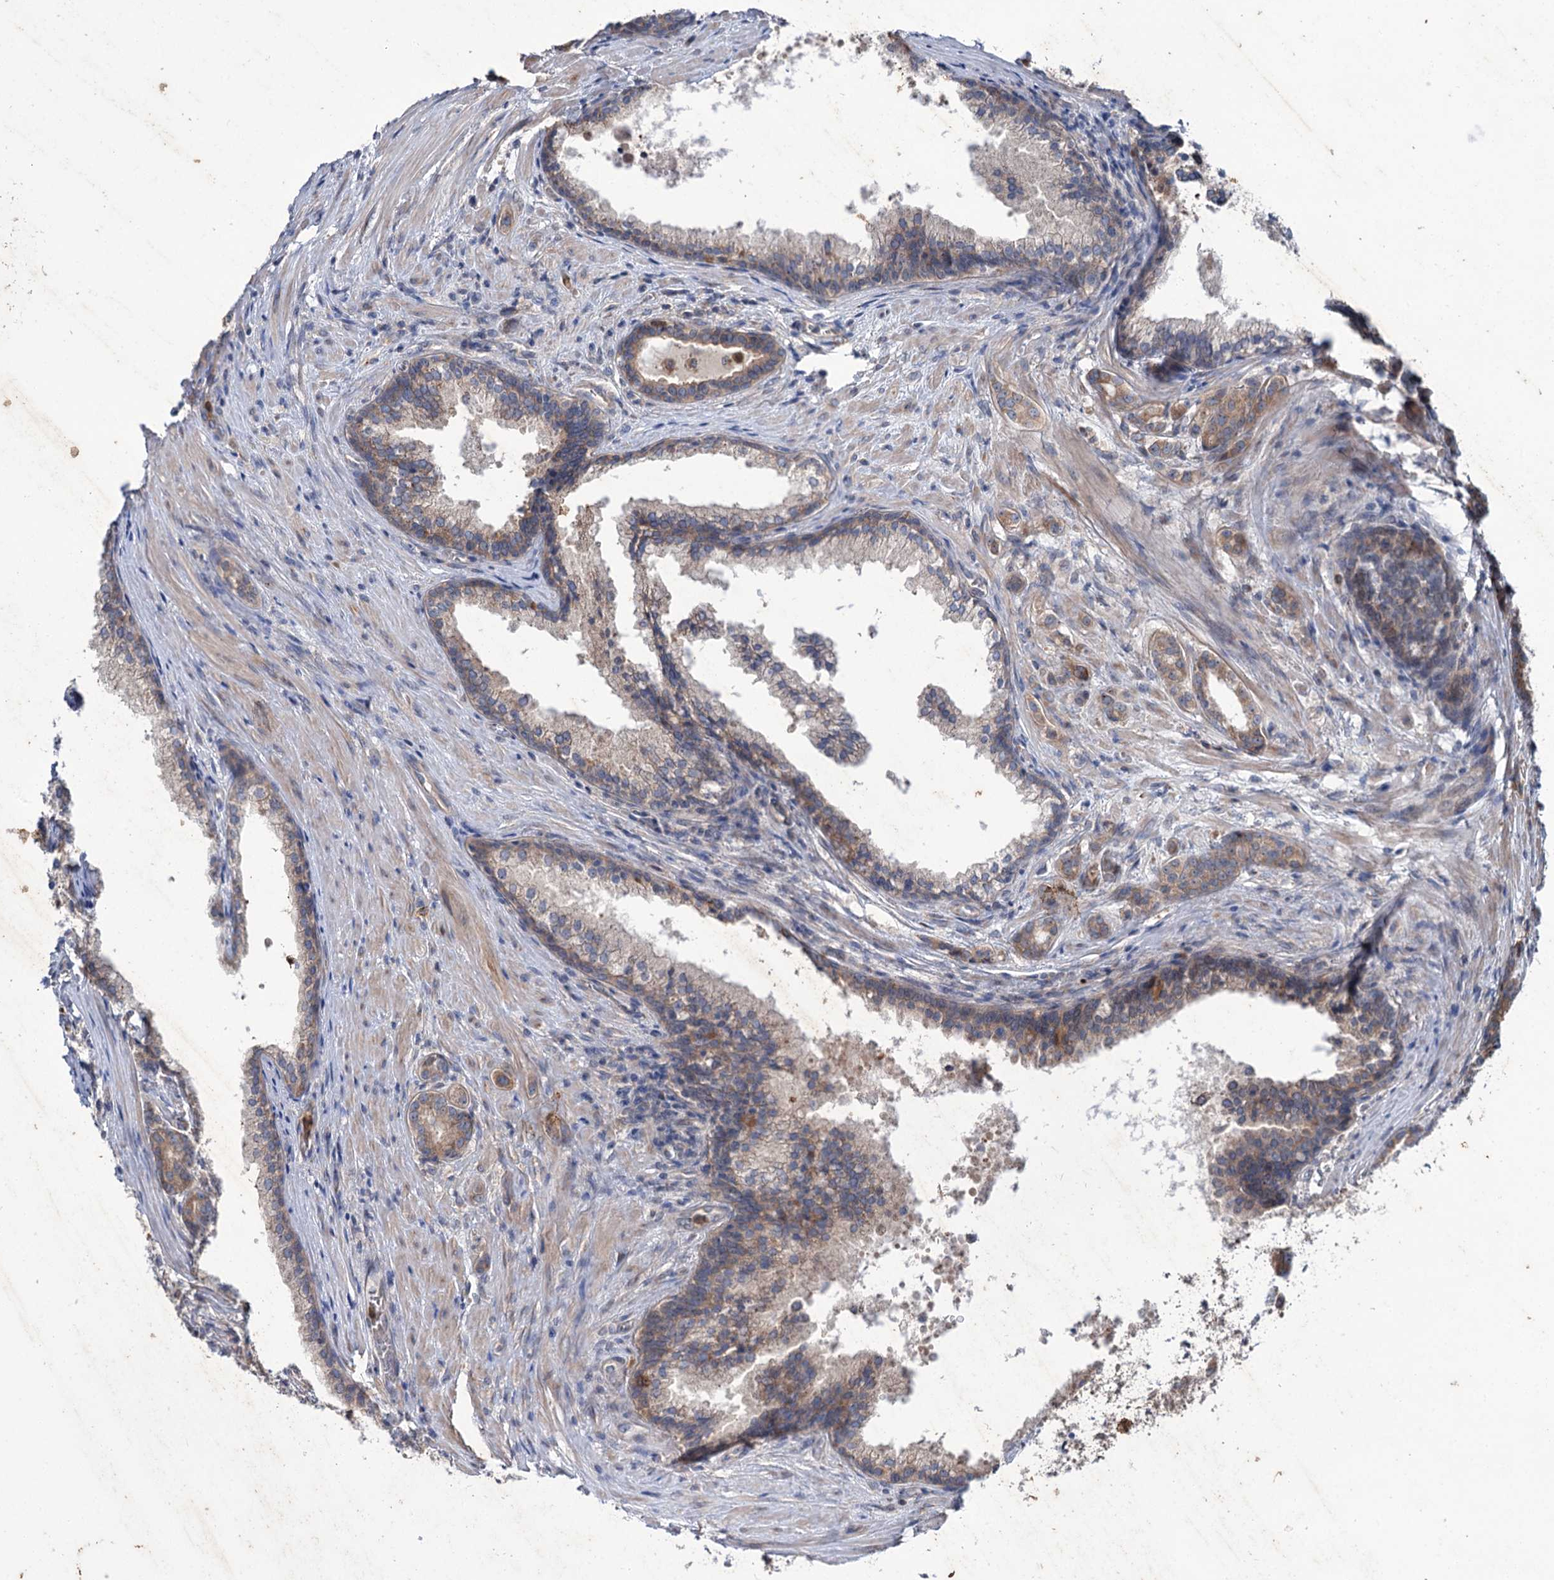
{"staining": {"intensity": "moderate", "quantity": ">75%", "location": "cytoplasmic/membranous"}, "tissue": "prostate cancer", "cell_type": "Tumor cells", "image_type": "cancer", "snomed": [{"axis": "morphology", "description": "Adenocarcinoma, Low grade"}, {"axis": "topography", "description": "Prostate"}], "caption": "Low-grade adenocarcinoma (prostate) stained with a protein marker demonstrates moderate staining in tumor cells.", "gene": "PTPN3", "patient": {"sex": "male", "age": 71}}